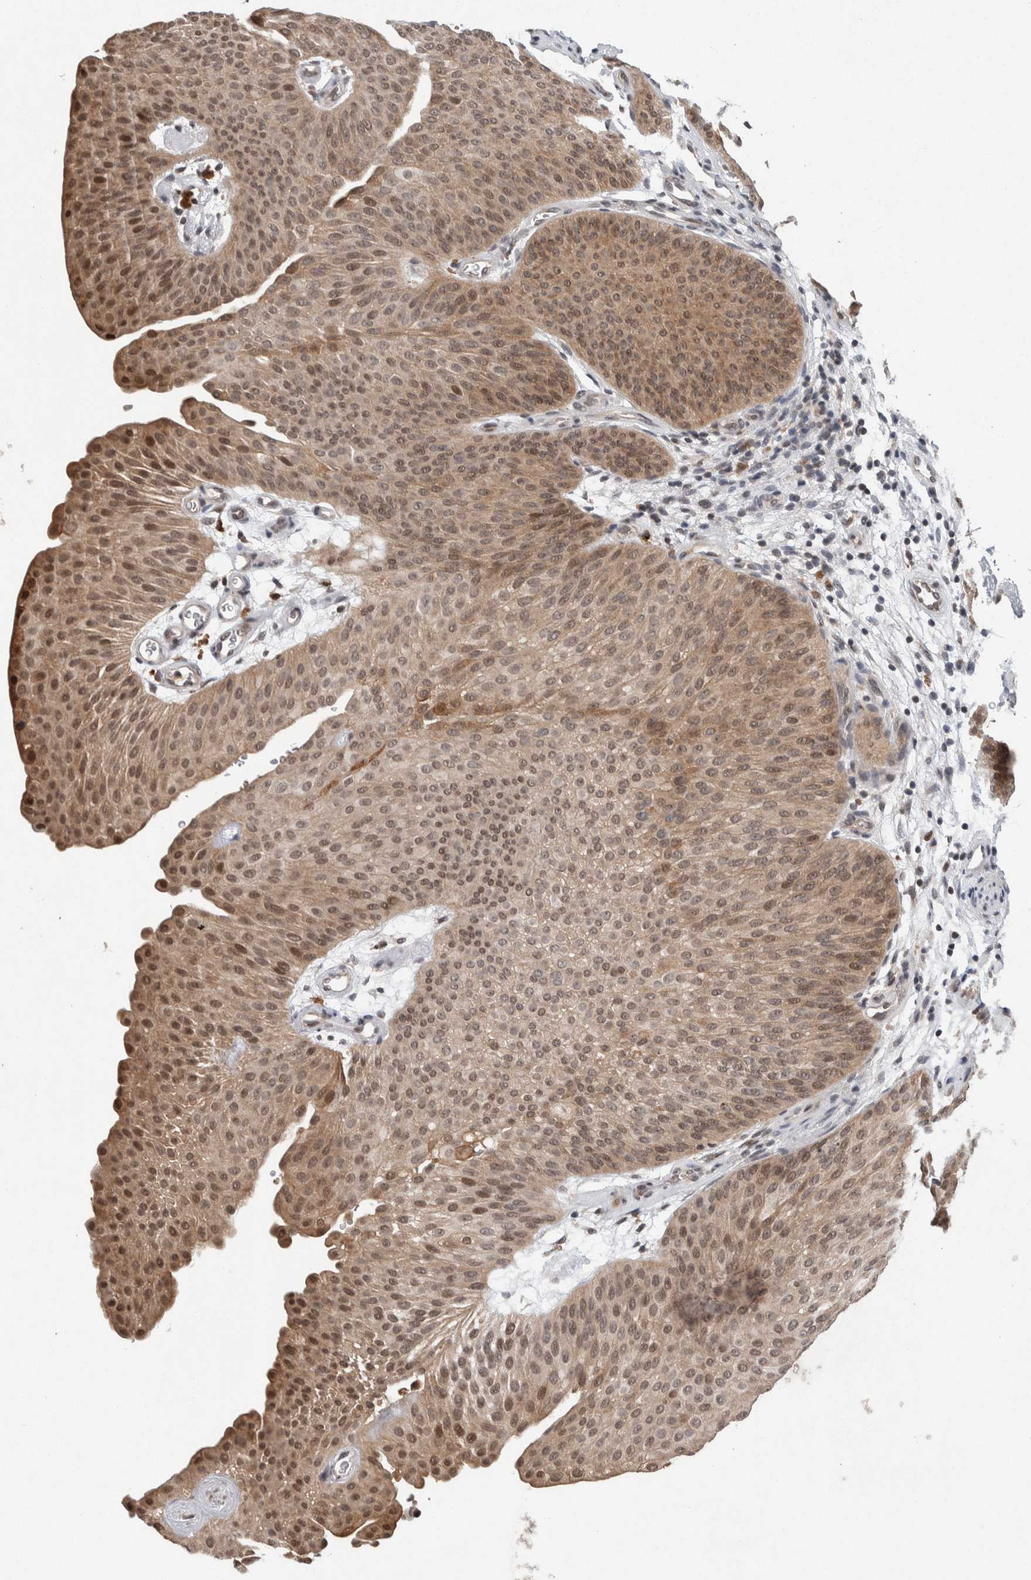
{"staining": {"intensity": "moderate", "quantity": ">75%", "location": "cytoplasmic/membranous,nuclear"}, "tissue": "urothelial cancer", "cell_type": "Tumor cells", "image_type": "cancer", "snomed": [{"axis": "morphology", "description": "Urothelial carcinoma, Low grade"}, {"axis": "topography", "description": "Urinary bladder"}], "caption": "Immunohistochemistry (IHC) (DAB (3,3'-diaminobenzidine)) staining of human urothelial cancer displays moderate cytoplasmic/membranous and nuclear protein positivity in about >75% of tumor cells.", "gene": "KCNK1", "patient": {"sex": "female", "age": 60}}